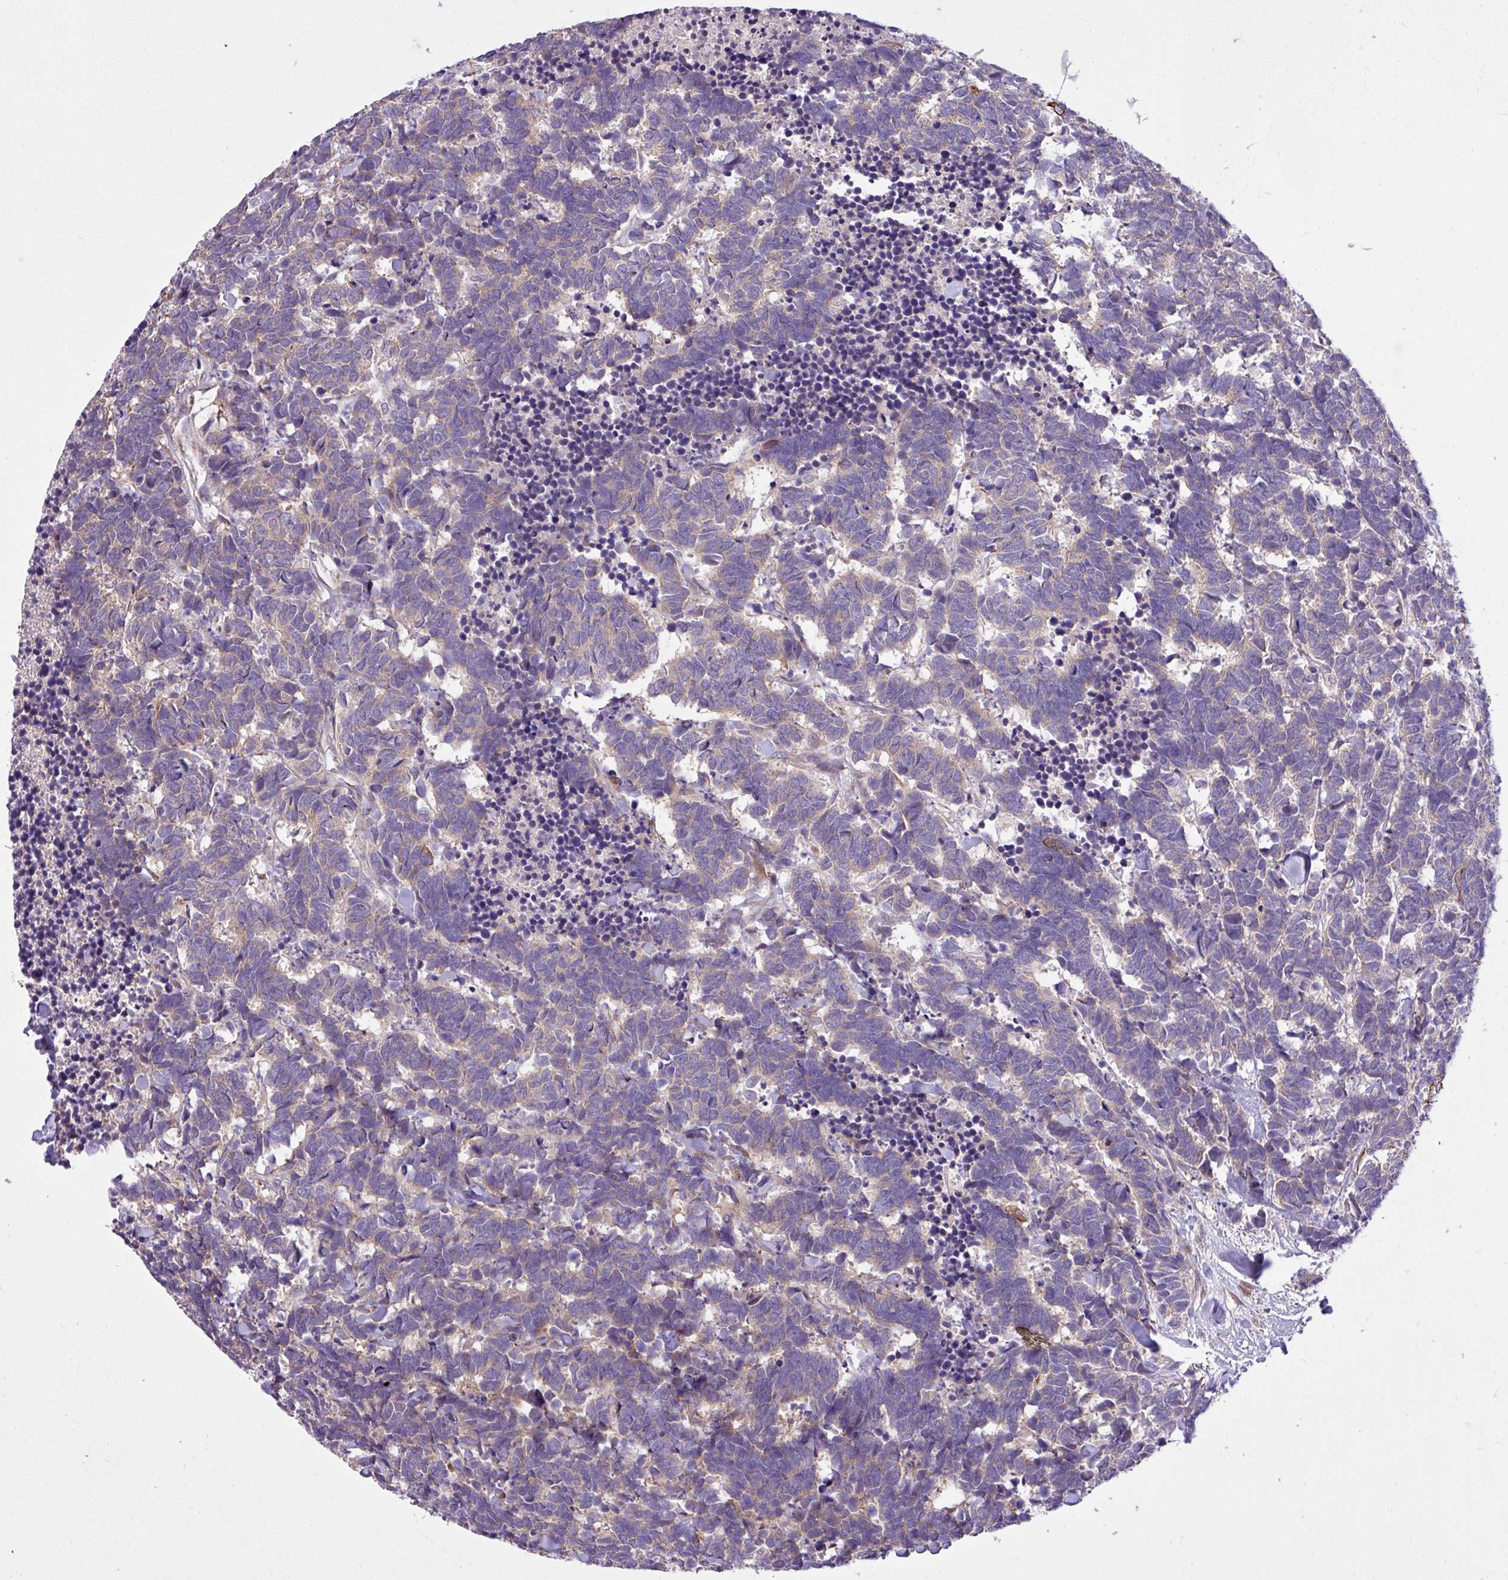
{"staining": {"intensity": "weak", "quantity": "<25%", "location": "cytoplasmic/membranous"}, "tissue": "carcinoid", "cell_type": "Tumor cells", "image_type": "cancer", "snomed": [{"axis": "morphology", "description": "Carcinoma, NOS"}, {"axis": "morphology", "description": "Carcinoid, malignant, NOS"}, {"axis": "topography", "description": "Urinary bladder"}], "caption": "Immunohistochemistry (IHC) of human carcinoma exhibits no positivity in tumor cells. (DAB immunohistochemistry (IHC) with hematoxylin counter stain).", "gene": "TIMM10B", "patient": {"sex": "male", "age": 57}}